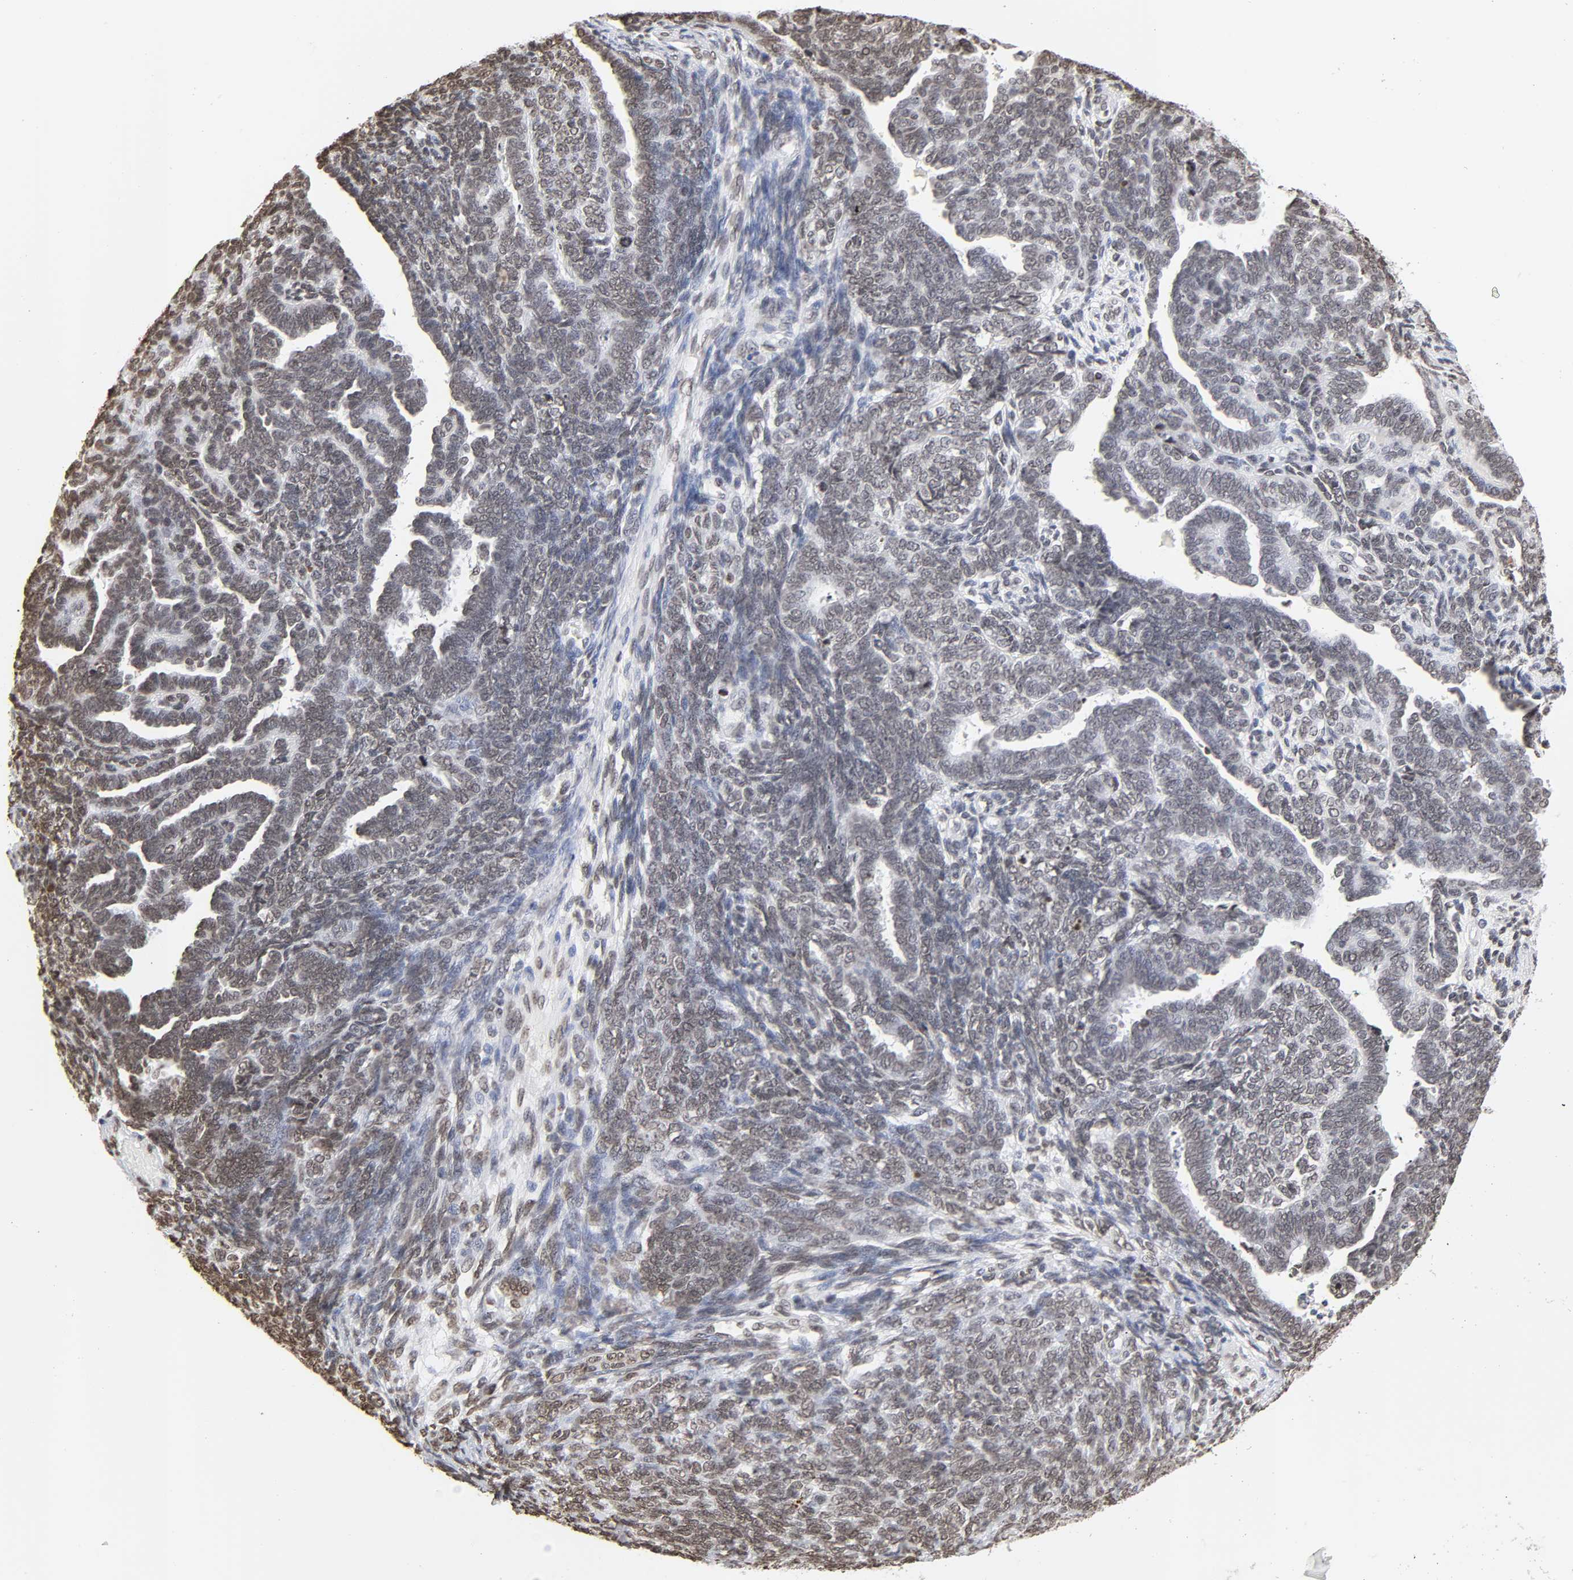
{"staining": {"intensity": "weak", "quantity": ">75%", "location": "nuclear"}, "tissue": "endometrial cancer", "cell_type": "Tumor cells", "image_type": "cancer", "snomed": [{"axis": "morphology", "description": "Neoplasm, malignant, NOS"}, {"axis": "topography", "description": "Endometrium"}], "caption": "Protein expression by IHC displays weak nuclear positivity in approximately >75% of tumor cells in endometrial cancer (malignant neoplasm). The staining was performed using DAB, with brown indicating positive protein expression. Nuclei are stained blue with hematoxylin.", "gene": "H2AC12", "patient": {"sex": "female", "age": 74}}